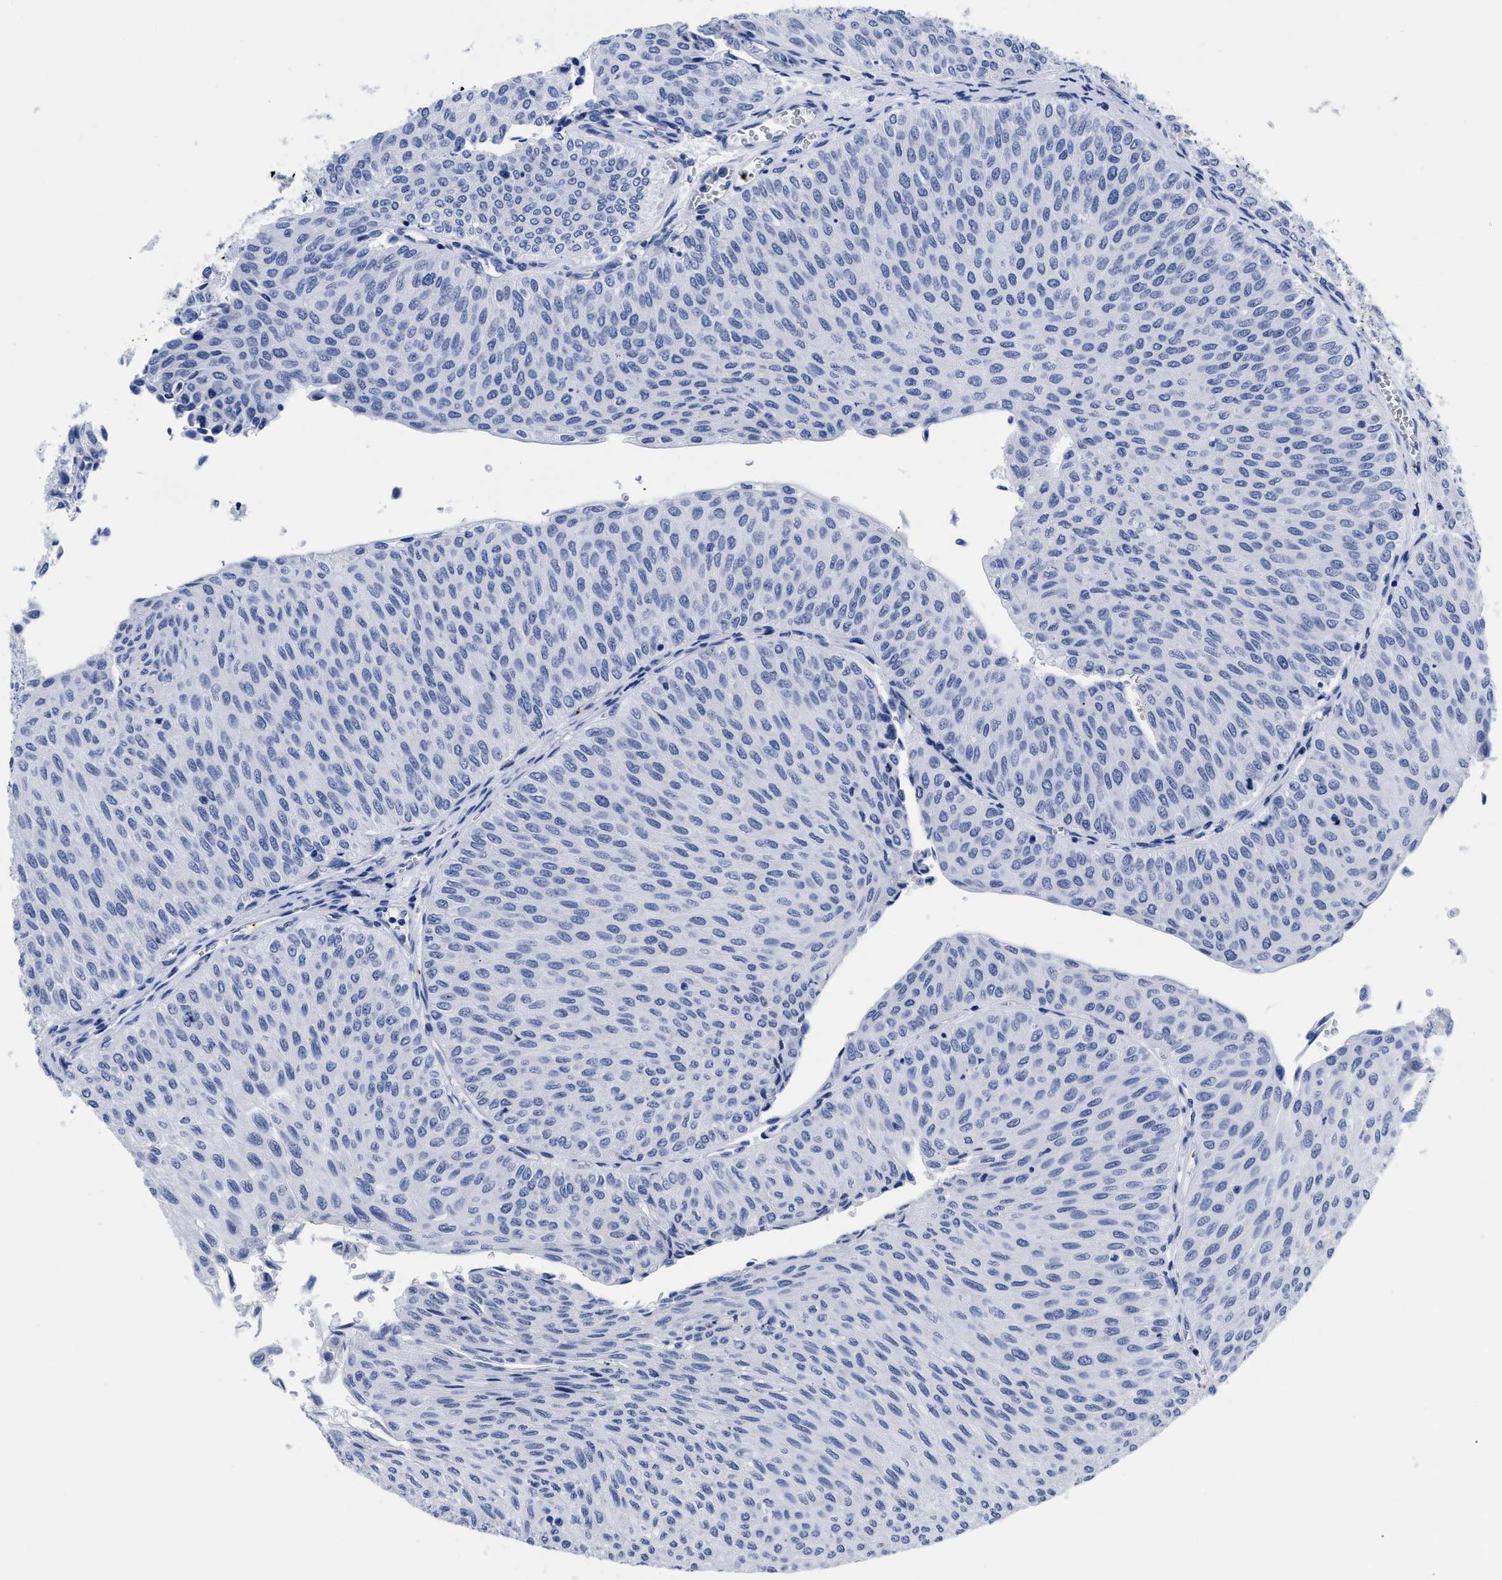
{"staining": {"intensity": "negative", "quantity": "none", "location": "none"}, "tissue": "urothelial cancer", "cell_type": "Tumor cells", "image_type": "cancer", "snomed": [{"axis": "morphology", "description": "Urothelial carcinoma, Low grade"}, {"axis": "topography", "description": "Urinary bladder"}], "caption": "Tumor cells show no significant expression in urothelial cancer.", "gene": "TREML1", "patient": {"sex": "male", "age": 78}}